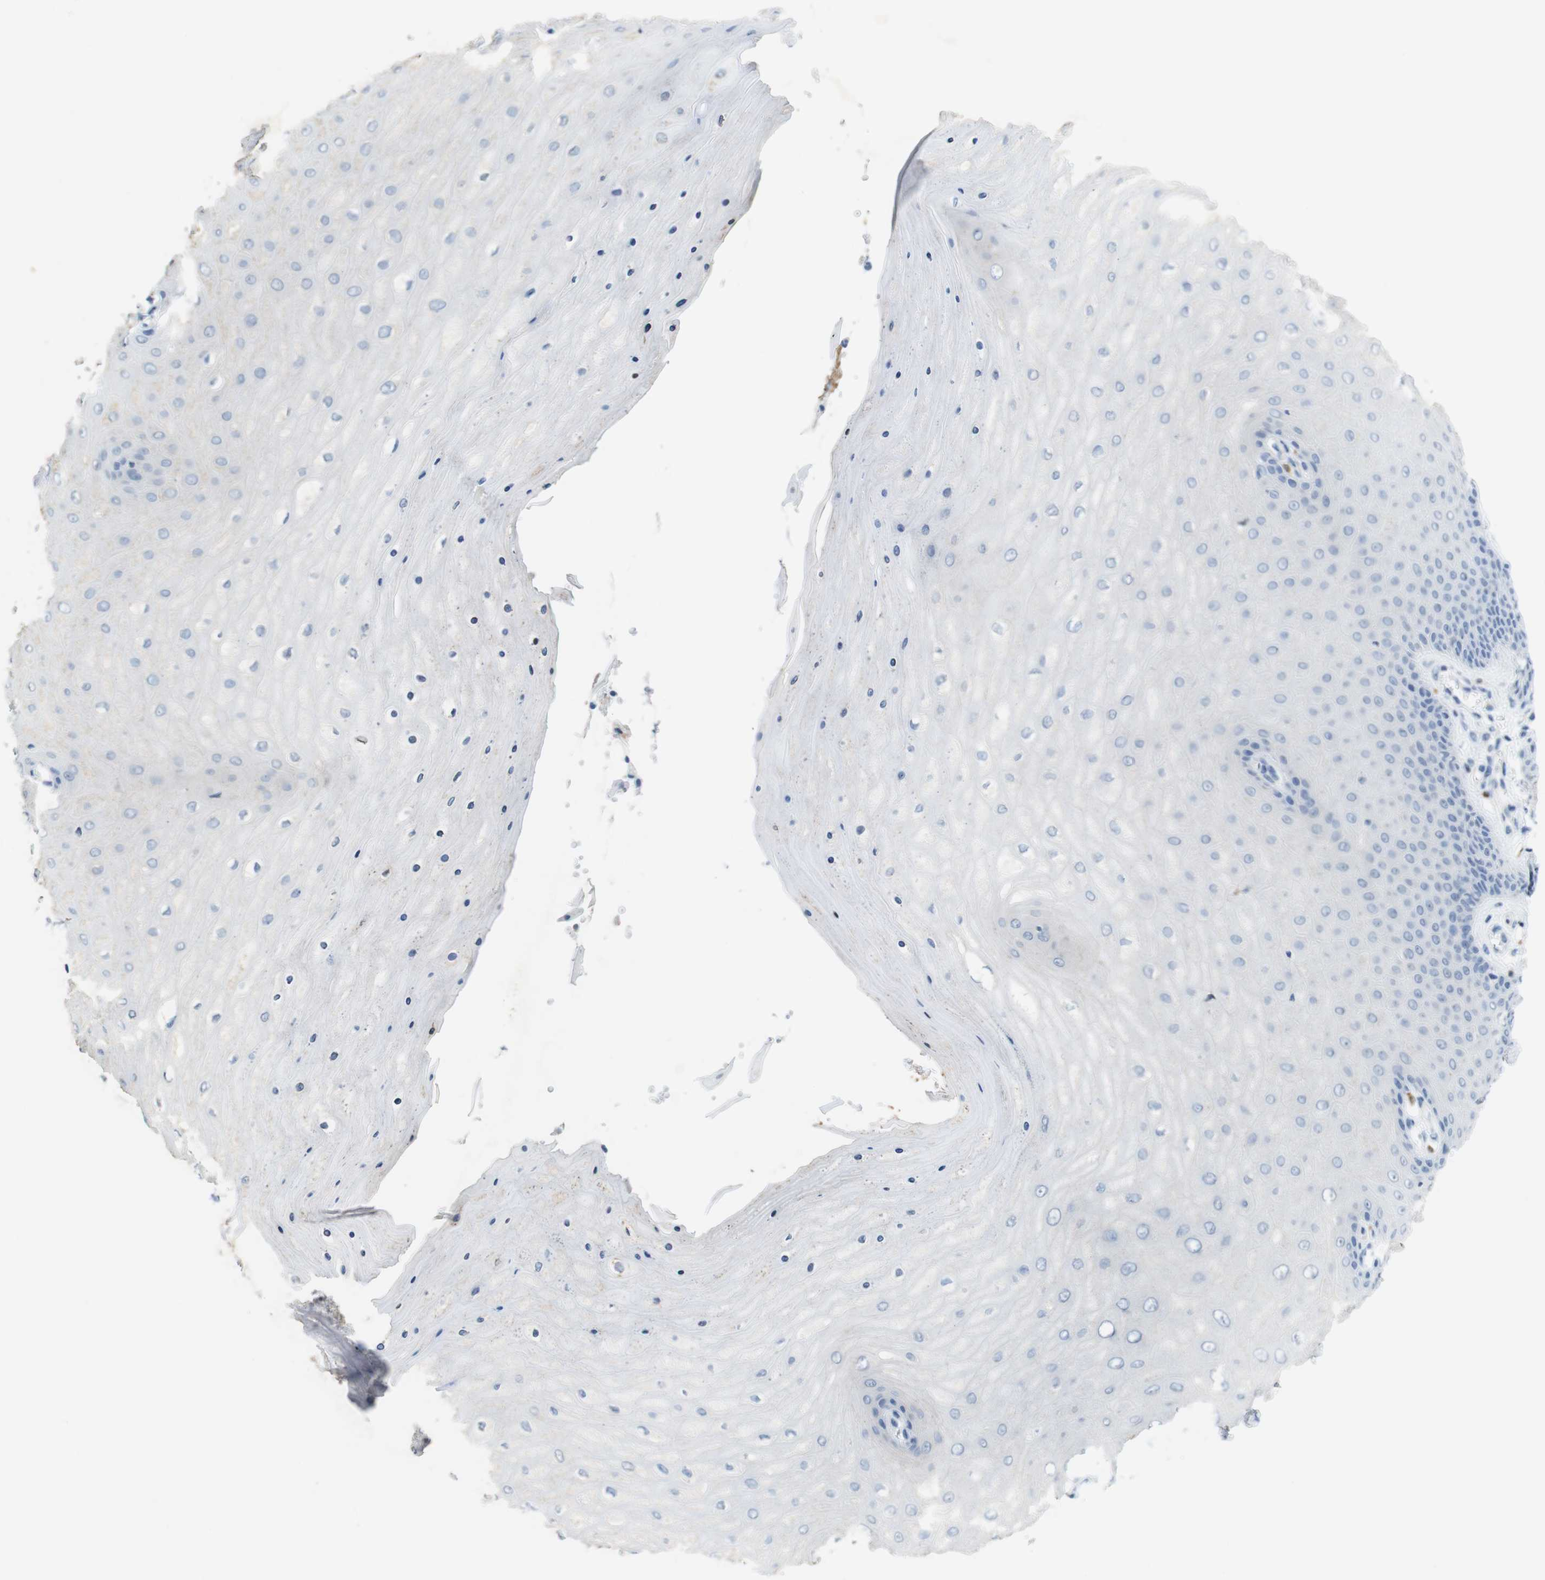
{"staining": {"intensity": "moderate", "quantity": ">75%", "location": "cytoplasmic/membranous"}, "tissue": "cervix", "cell_type": "Glandular cells", "image_type": "normal", "snomed": [{"axis": "morphology", "description": "Normal tissue, NOS"}, {"axis": "topography", "description": "Cervix"}], "caption": "This image demonstrates immunohistochemistry staining of unremarkable cervix, with medium moderate cytoplasmic/membranous positivity in about >75% of glandular cells.", "gene": "TJP3", "patient": {"sex": "female", "age": 55}}